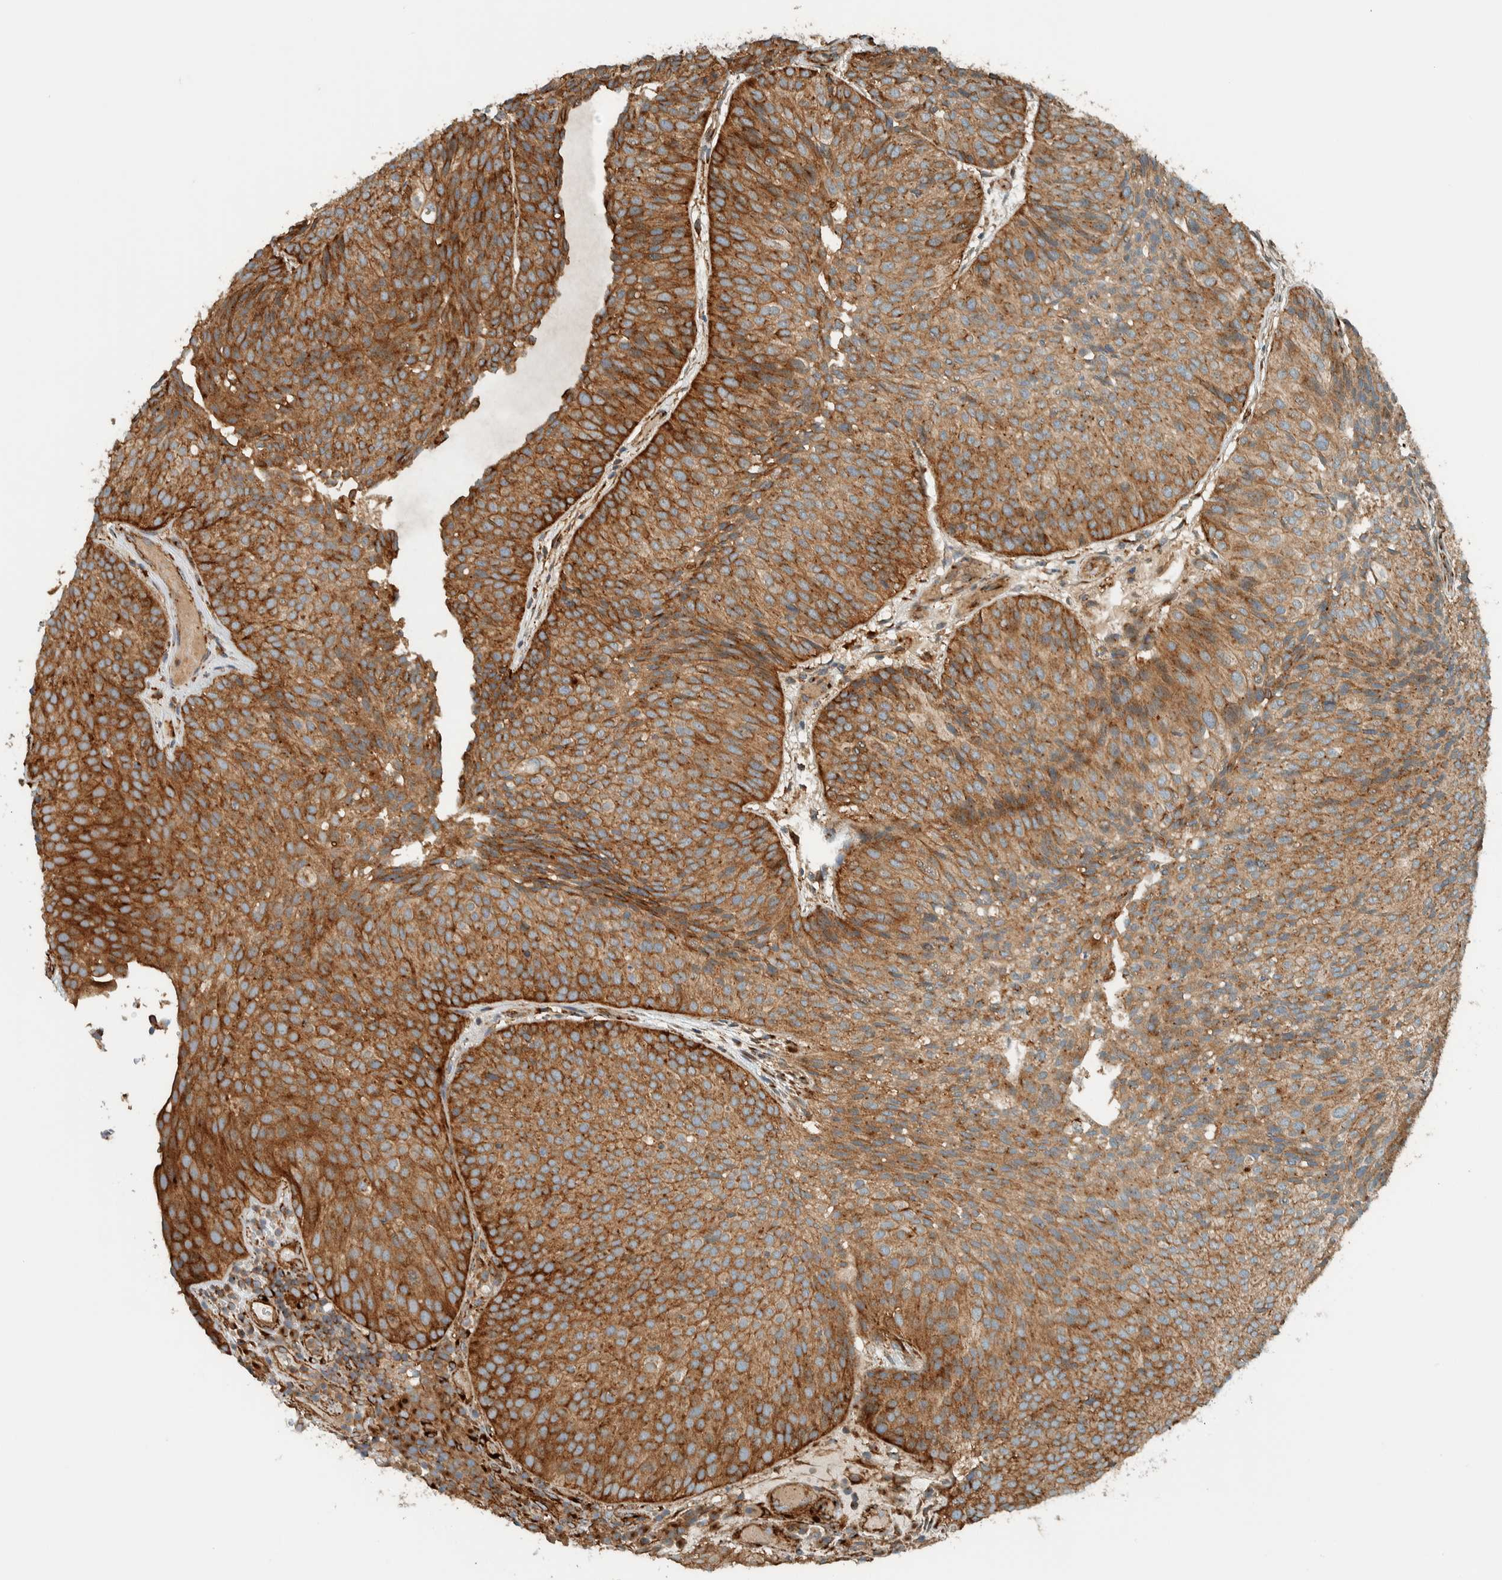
{"staining": {"intensity": "strong", "quantity": ">75%", "location": "cytoplasmic/membranous"}, "tissue": "urothelial cancer", "cell_type": "Tumor cells", "image_type": "cancer", "snomed": [{"axis": "morphology", "description": "Urothelial carcinoma, Low grade"}, {"axis": "topography", "description": "Urinary bladder"}], "caption": "Immunohistochemistry micrograph of urothelial cancer stained for a protein (brown), which reveals high levels of strong cytoplasmic/membranous positivity in approximately >75% of tumor cells.", "gene": "EXOC7", "patient": {"sex": "male", "age": 86}}